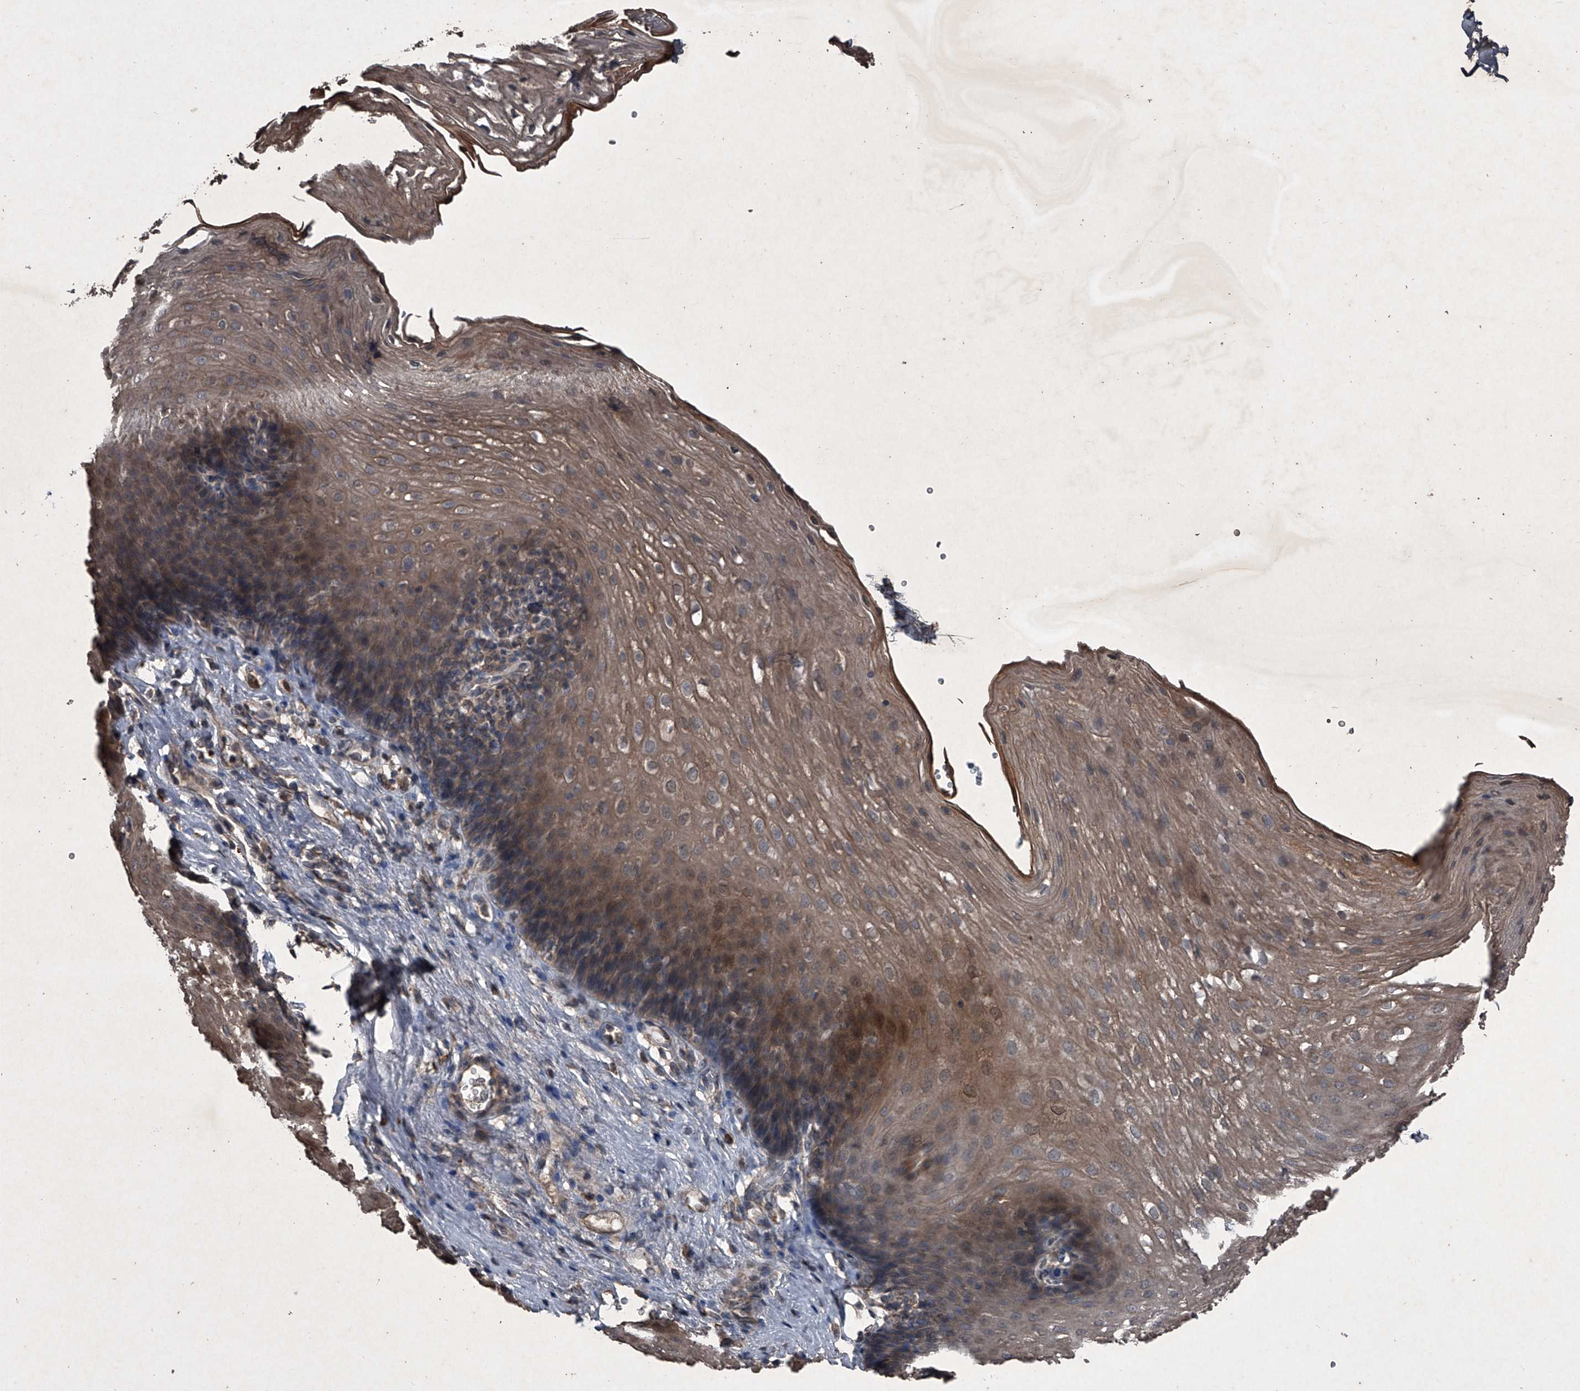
{"staining": {"intensity": "weak", "quantity": ">75%", "location": "cytoplasmic/membranous"}, "tissue": "esophagus", "cell_type": "Squamous epithelial cells", "image_type": "normal", "snomed": [{"axis": "morphology", "description": "Normal tissue, NOS"}, {"axis": "topography", "description": "Esophagus"}], "caption": "This photomicrograph demonstrates normal esophagus stained with IHC to label a protein in brown. The cytoplasmic/membranous of squamous epithelial cells show weak positivity for the protein. Nuclei are counter-stained blue.", "gene": "MAPKAP1", "patient": {"sex": "female", "age": 66}}